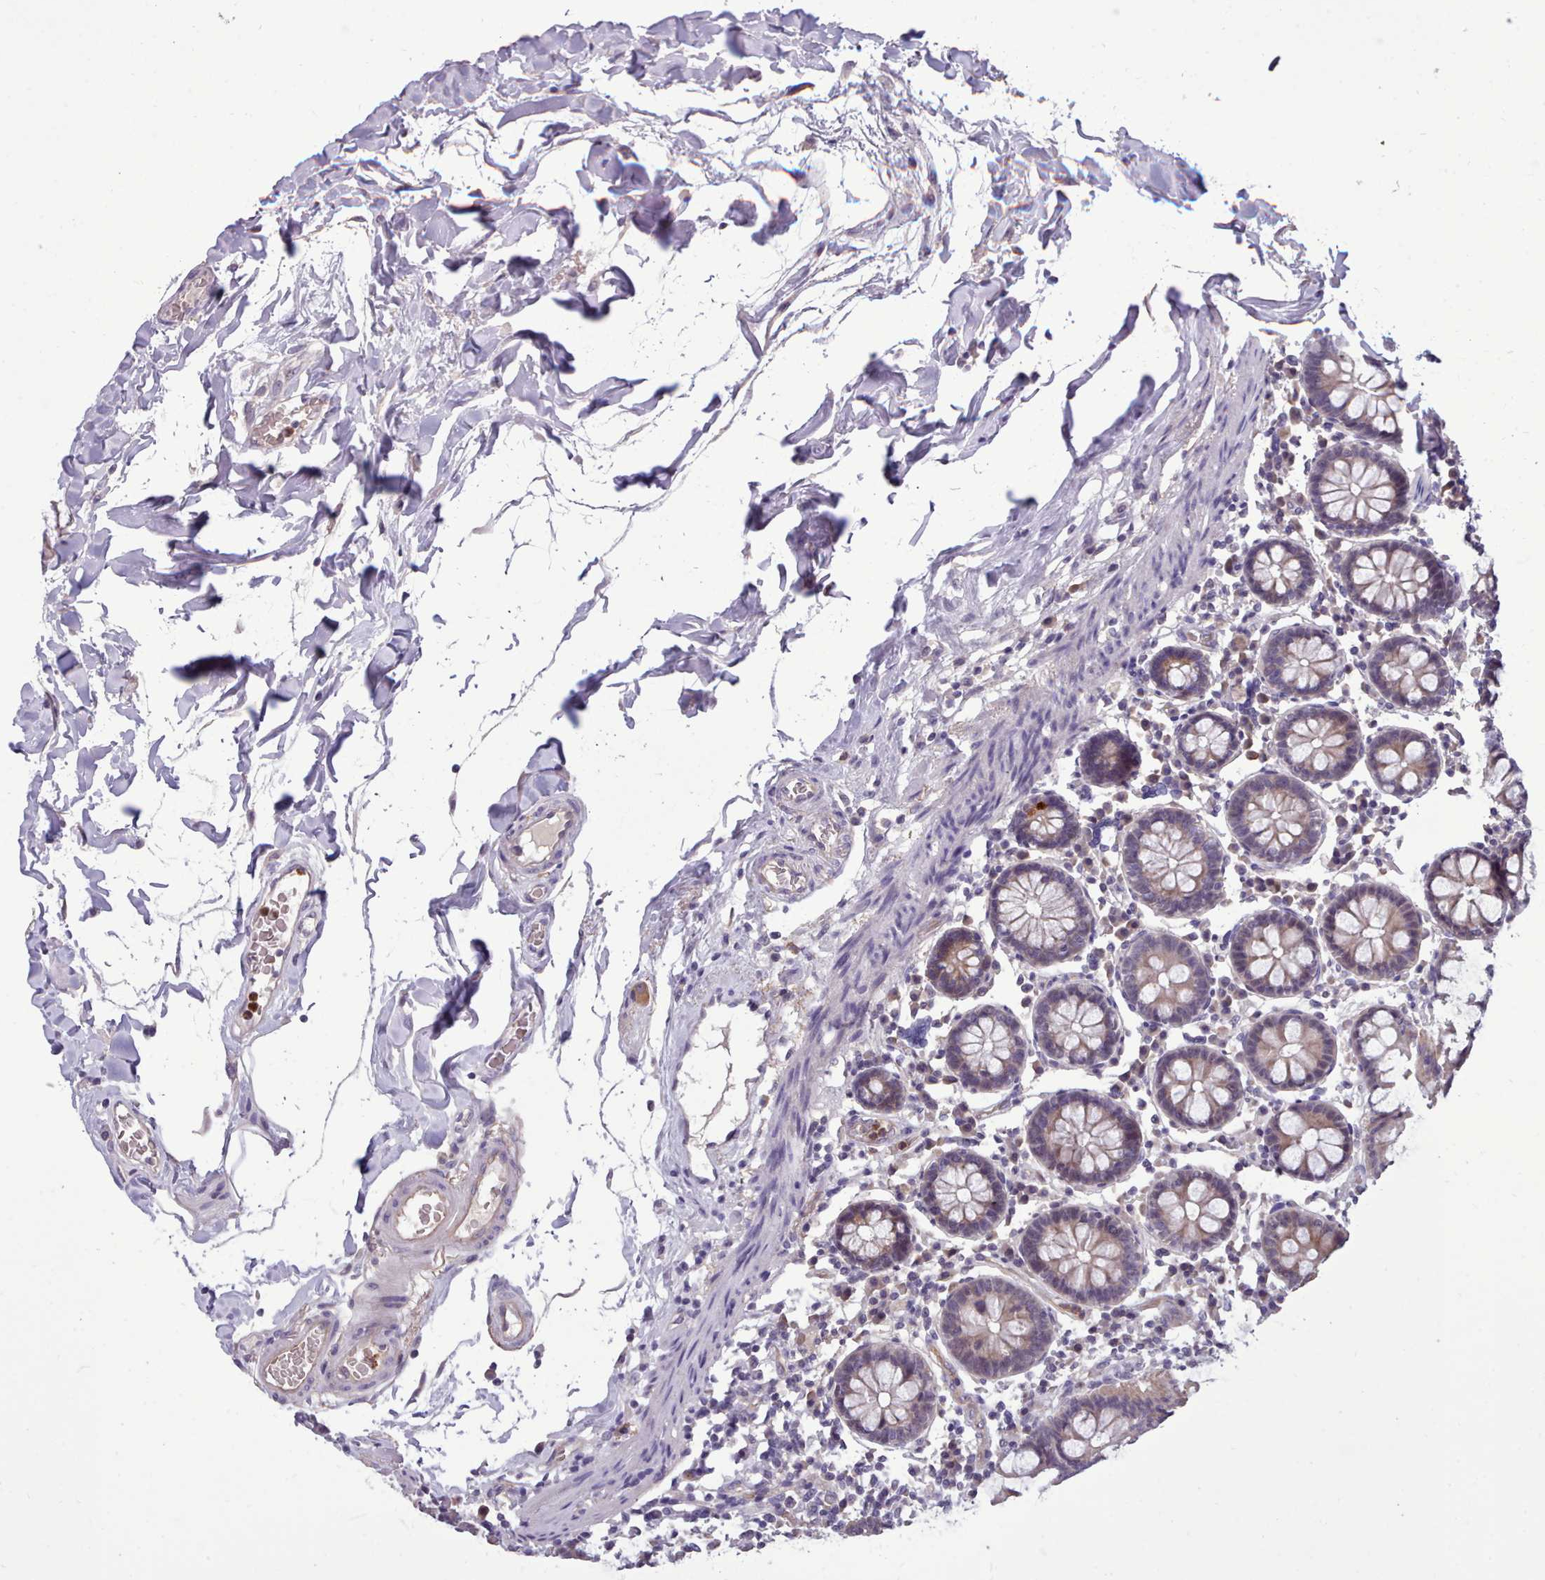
{"staining": {"intensity": "weak", "quantity": ">75%", "location": "cytoplasmic/membranous"}, "tissue": "colon", "cell_type": "Endothelial cells", "image_type": "normal", "snomed": [{"axis": "morphology", "description": "Normal tissue, NOS"}, {"axis": "topography", "description": "Colon"}], "caption": "Immunohistochemistry (IHC) photomicrograph of benign colon: human colon stained using immunohistochemistry (IHC) demonstrates low levels of weak protein expression localized specifically in the cytoplasmic/membranous of endothelial cells, appearing as a cytoplasmic/membranous brown color.", "gene": "KCTD16", "patient": {"sex": "female", "age": 79}}